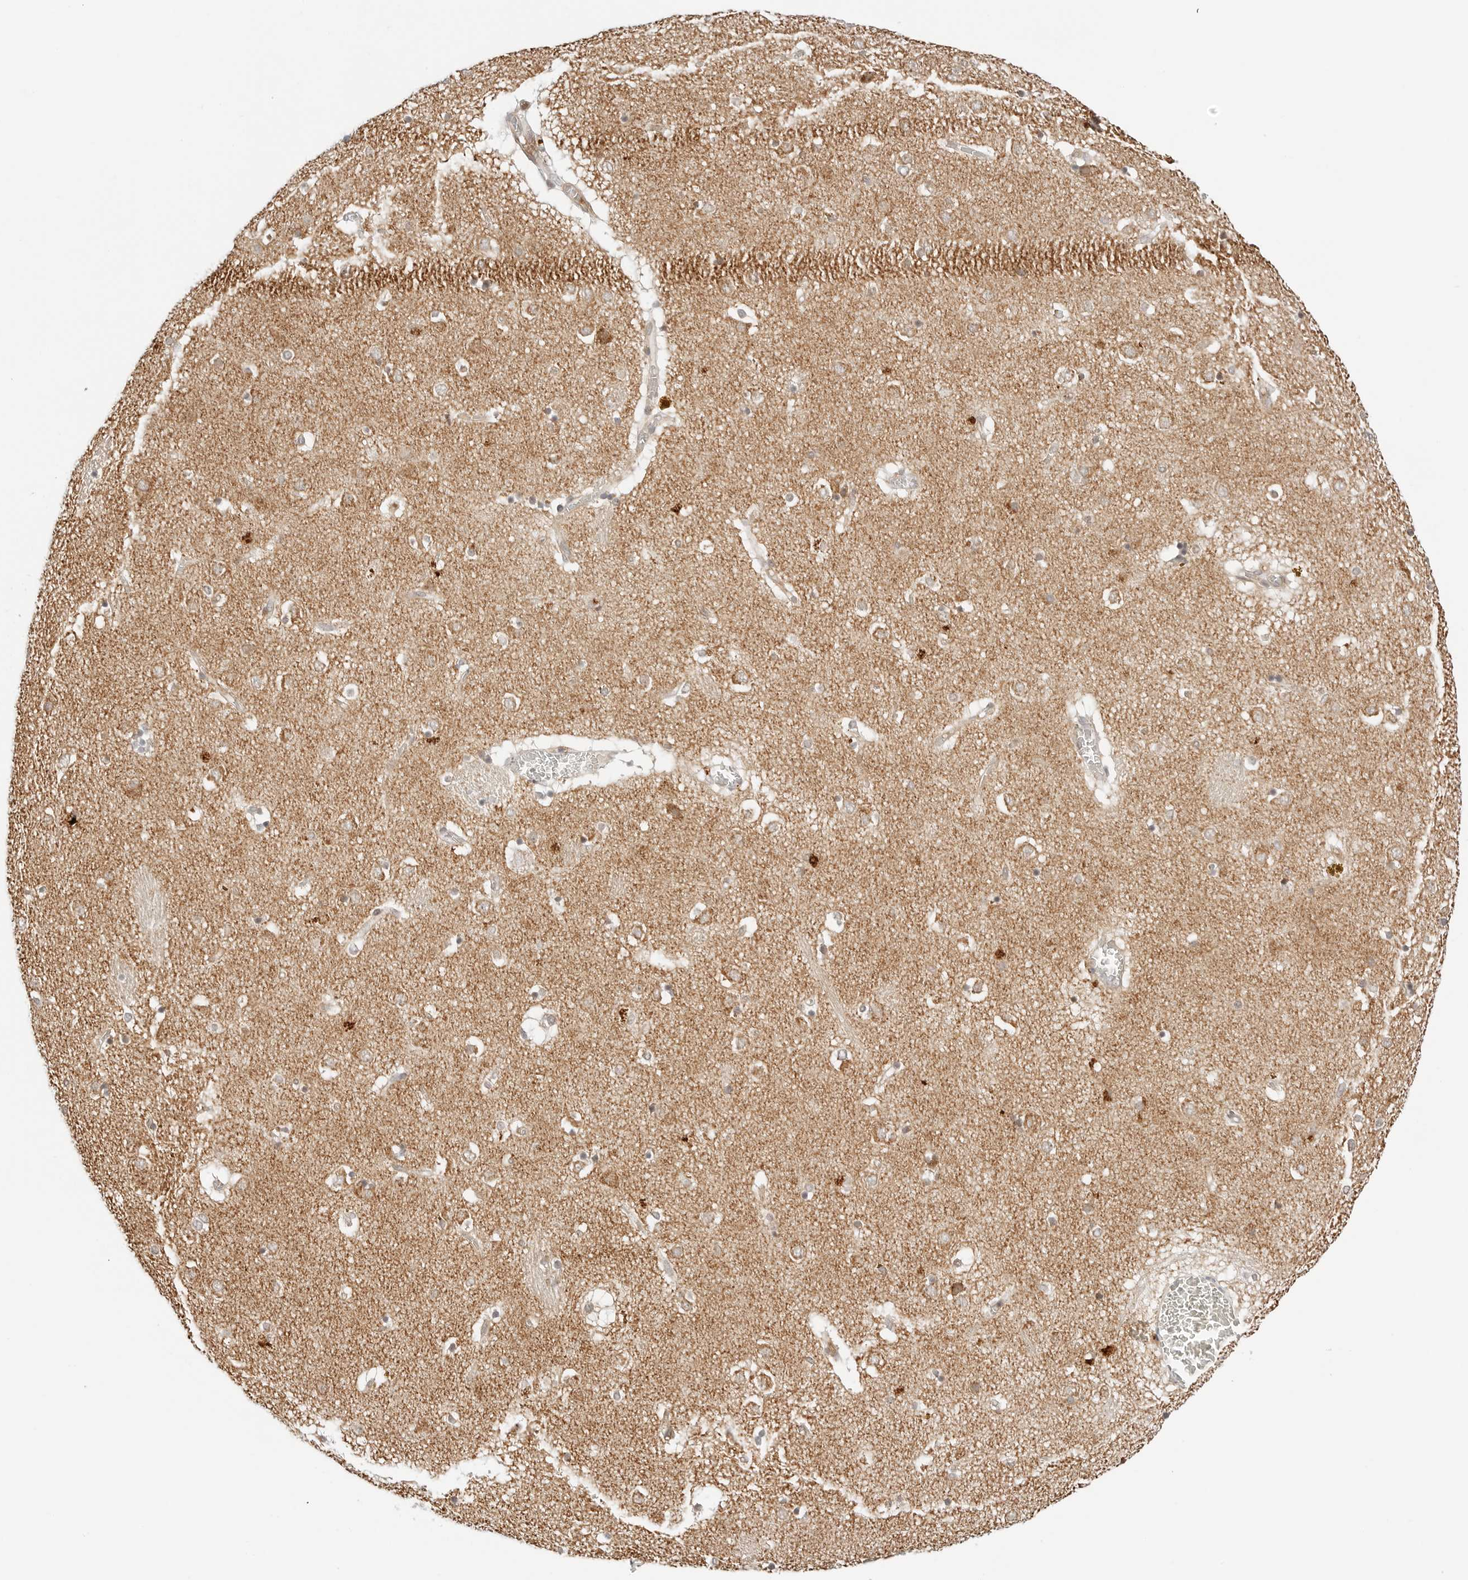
{"staining": {"intensity": "weak", "quantity": "25%-75%", "location": "cytoplasmic/membranous"}, "tissue": "caudate", "cell_type": "Glial cells", "image_type": "normal", "snomed": [{"axis": "morphology", "description": "Normal tissue, NOS"}, {"axis": "topography", "description": "Lateral ventricle wall"}], "caption": "Unremarkable caudate reveals weak cytoplasmic/membranous positivity in approximately 25%-75% of glial cells (DAB (3,3'-diaminobenzidine) = brown stain, brightfield microscopy at high magnification)..", "gene": "DYRK4", "patient": {"sex": "male", "age": 70}}